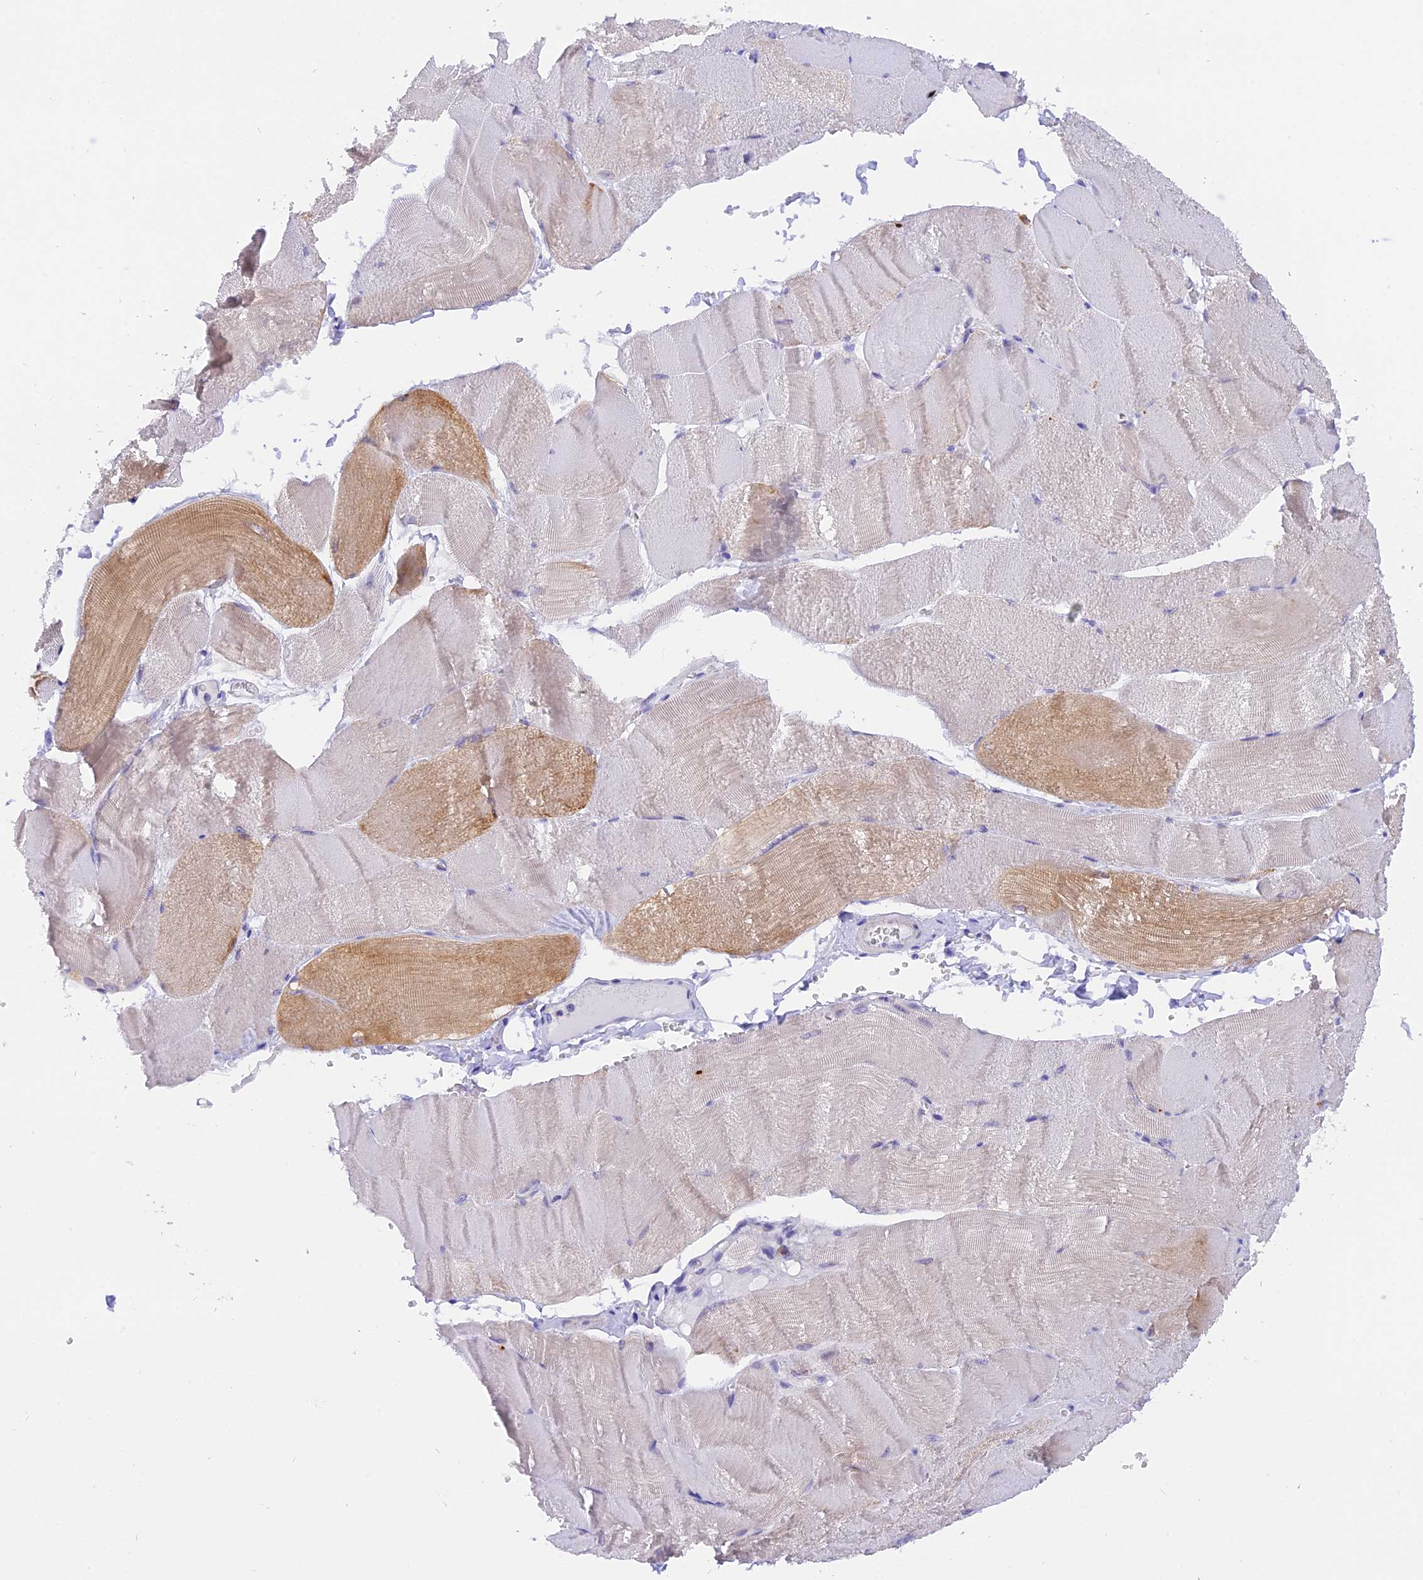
{"staining": {"intensity": "moderate", "quantity": "<25%", "location": "cytoplasmic/membranous"}, "tissue": "skeletal muscle", "cell_type": "Myocytes", "image_type": "normal", "snomed": [{"axis": "morphology", "description": "Normal tissue, NOS"}, {"axis": "morphology", "description": "Basal cell carcinoma"}, {"axis": "topography", "description": "Skeletal muscle"}], "caption": "Immunohistochemistry (IHC) of benign human skeletal muscle demonstrates low levels of moderate cytoplasmic/membranous positivity in about <25% of myocytes.", "gene": "COL6A5", "patient": {"sex": "female", "age": 64}}